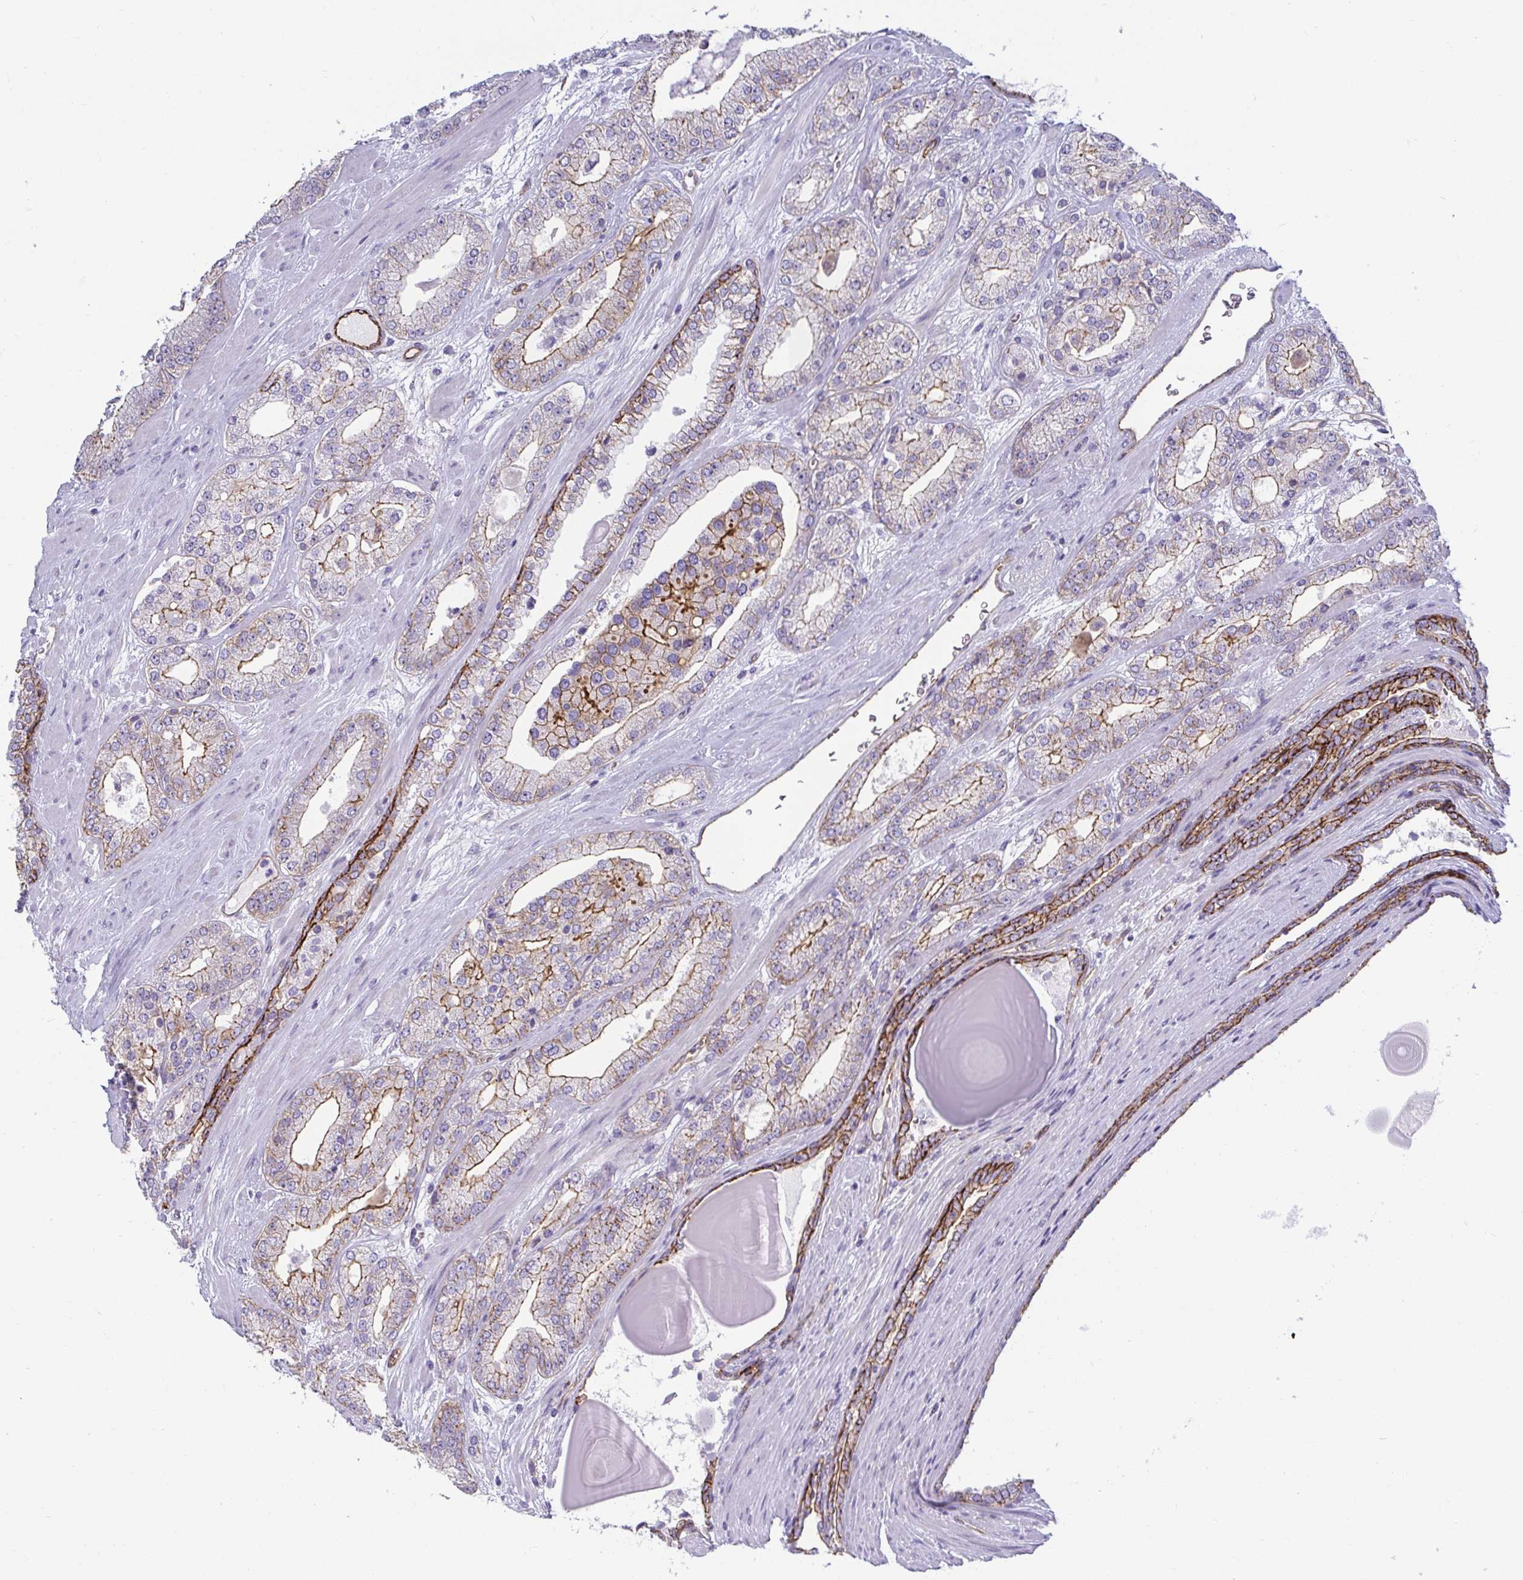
{"staining": {"intensity": "moderate", "quantity": "<25%", "location": "cytoplasmic/membranous"}, "tissue": "prostate cancer", "cell_type": "Tumor cells", "image_type": "cancer", "snomed": [{"axis": "morphology", "description": "Adenocarcinoma, High grade"}, {"axis": "topography", "description": "Prostate"}], "caption": "Prostate cancer (adenocarcinoma (high-grade)) was stained to show a protein in brown. There is low levels of moderate cytoplasmic/membranous staining in about <25% of tumor cells.", "gene": "LIMA1", "patient": {"sex": "male", "age": 64}}